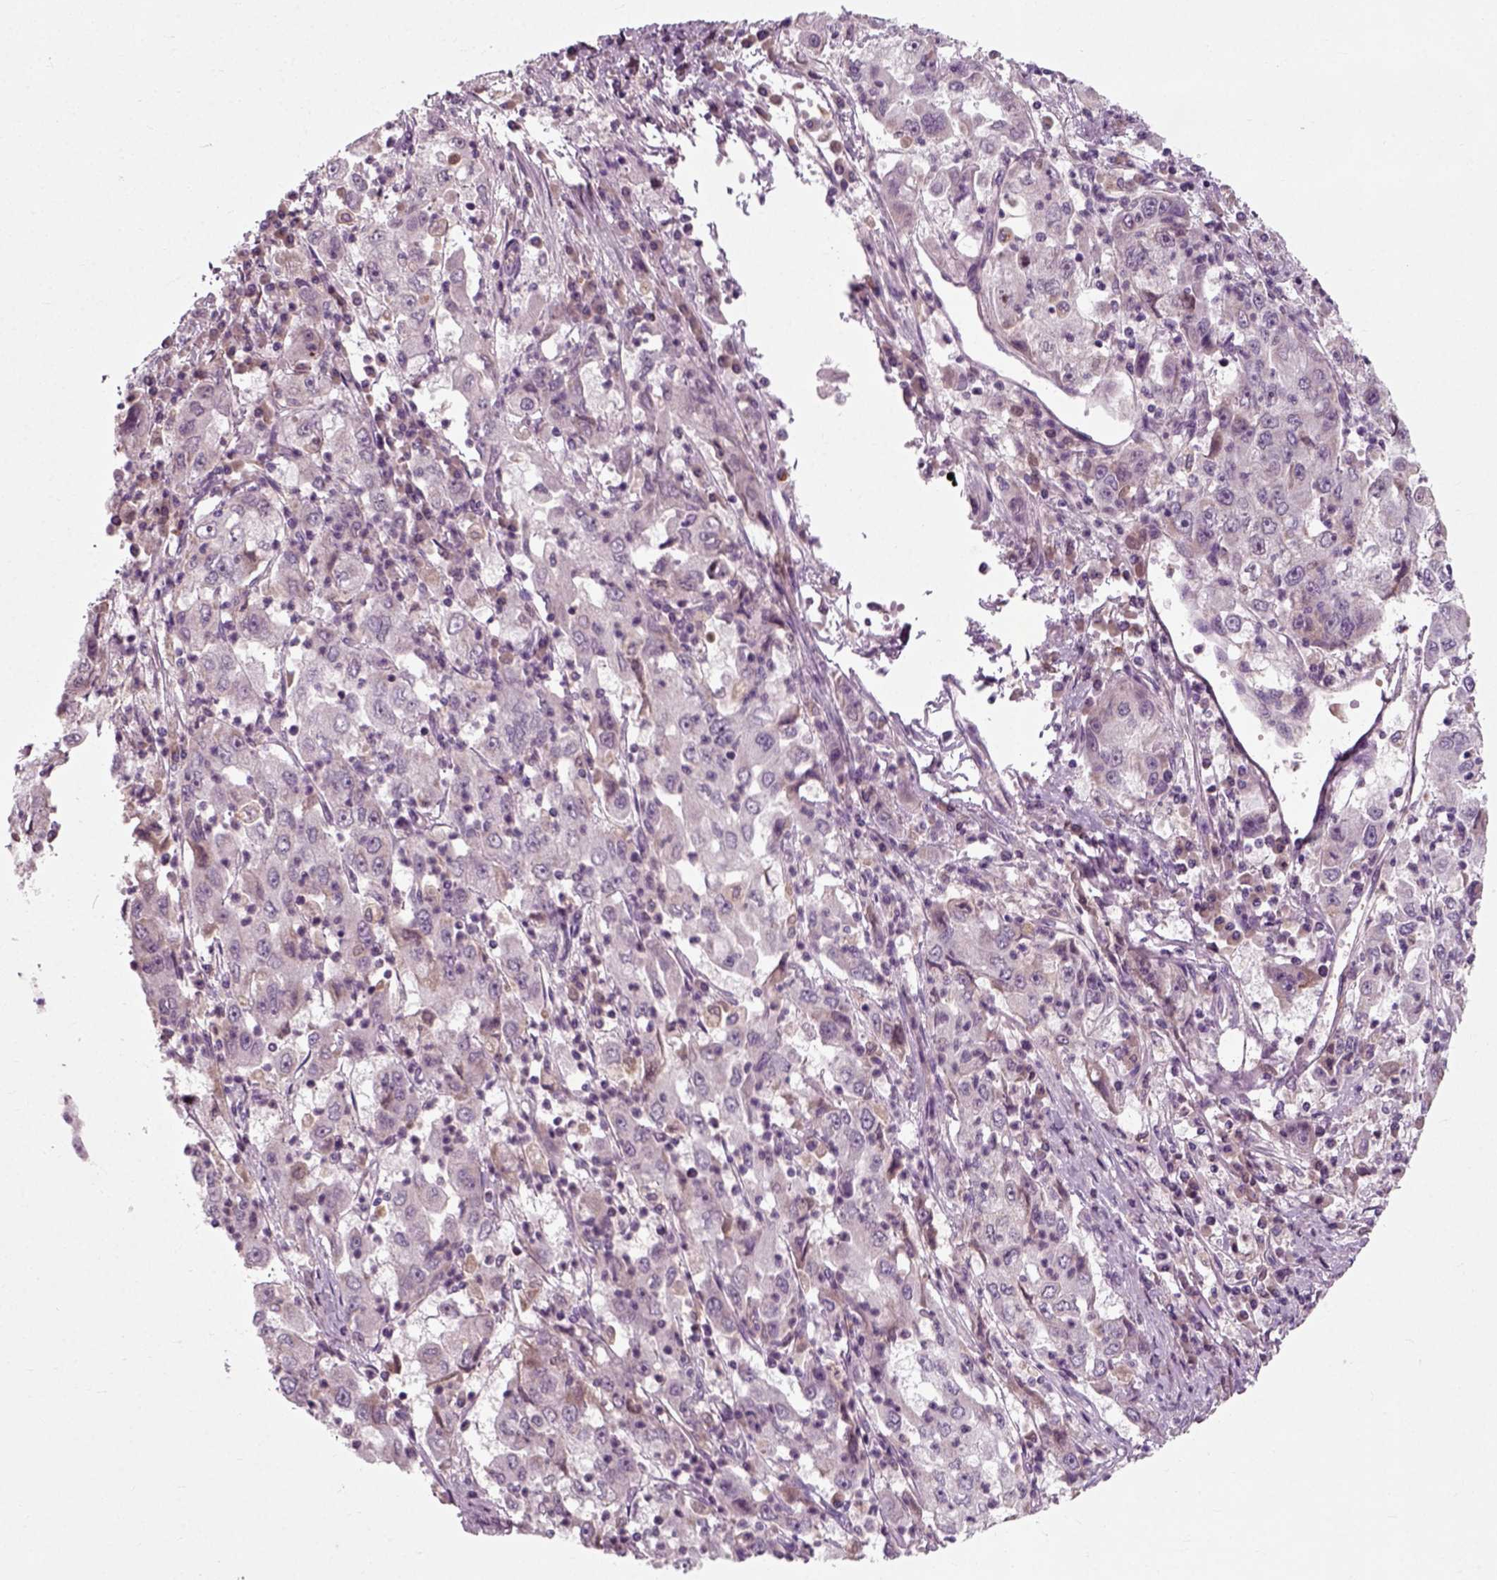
{"staining": {"intensity": "weak", "quantity": "<25%", "location": "cytoplasmic/membranous"}, "tissue": "cervical cancer", "cell_type": "Tumor cells", "image_type": "cancer", "snomed": [{"axis": "morphology", "description": "Squamous cell carcinoma, NOS"}, {"axis": "topography", "description": "Cervix"}], "caption": "Tumor cells show no significant staining in cervical cancer (squamous cell carcinoma). Brightfield microscopy of immunohistochemistry (IHC) stained with DAB (3,3'-diaminobenzidine) (brown) and hematoxylin (blue), captured at high magnification.", "gene": "RND2", "patient": {"sex": "female", "age": 36}}